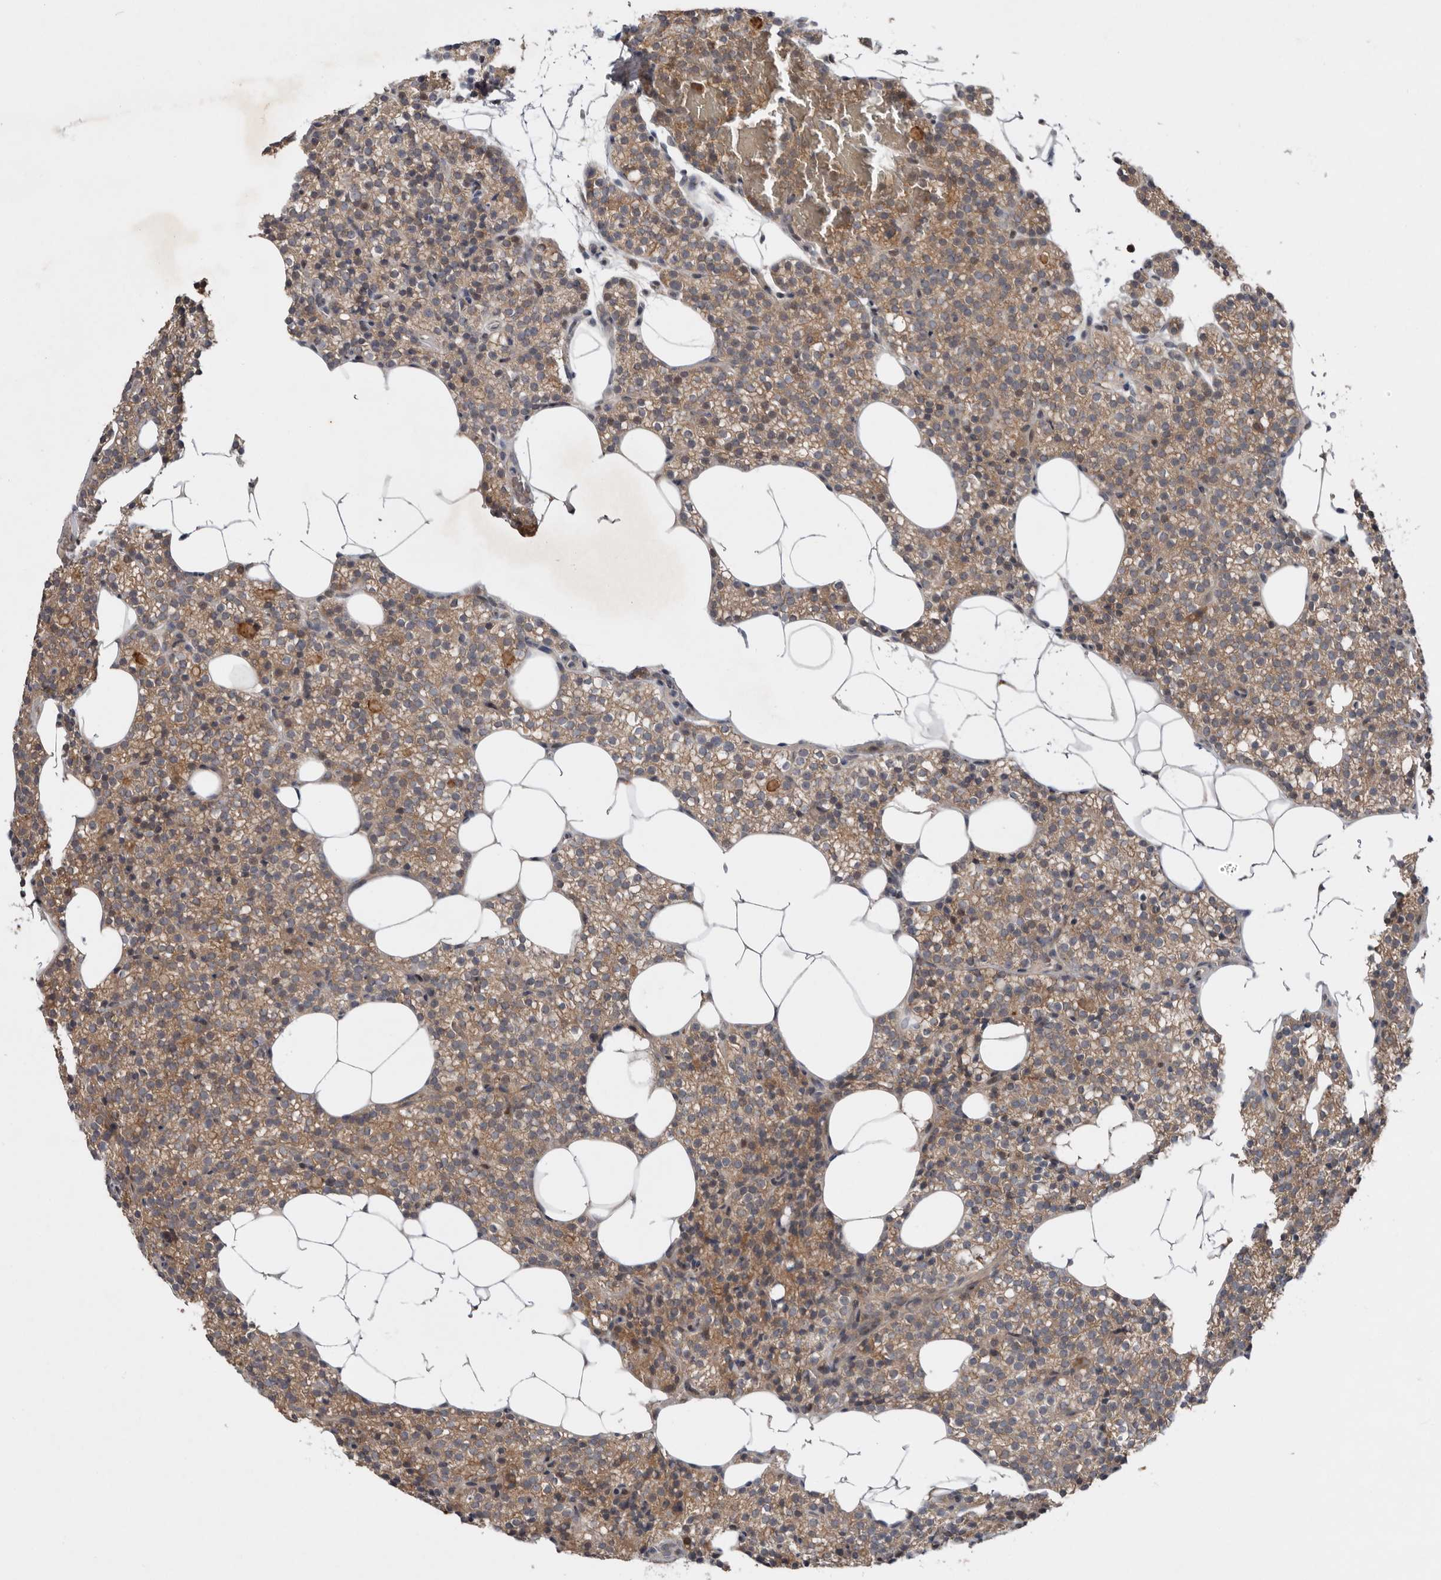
{"staining": {"intensity": "weak", "quantity": "25%-75%", "location": "cytoplasmic/membranous"}, "tissue": "parathyroid gland", "cell_type": "Glandular cells", "image_type": "normal", "snomed": [{"axis": "morphology", "description": "Normal tissue, NOS"}, {"axis": "topography", "description": "Parathyroid gland"}], "caption": "This photomicrograph reveals unremarkable parathyroid gland stained with immunohistochemistry (IHC) to label a protein in brown. The cytoplasmic/membranous of glandular cells show weak positivity for the protein. Nuclei are counter-stained blue.", "gene": "CHML", "patient": {"sex": "female", "age": 56}}